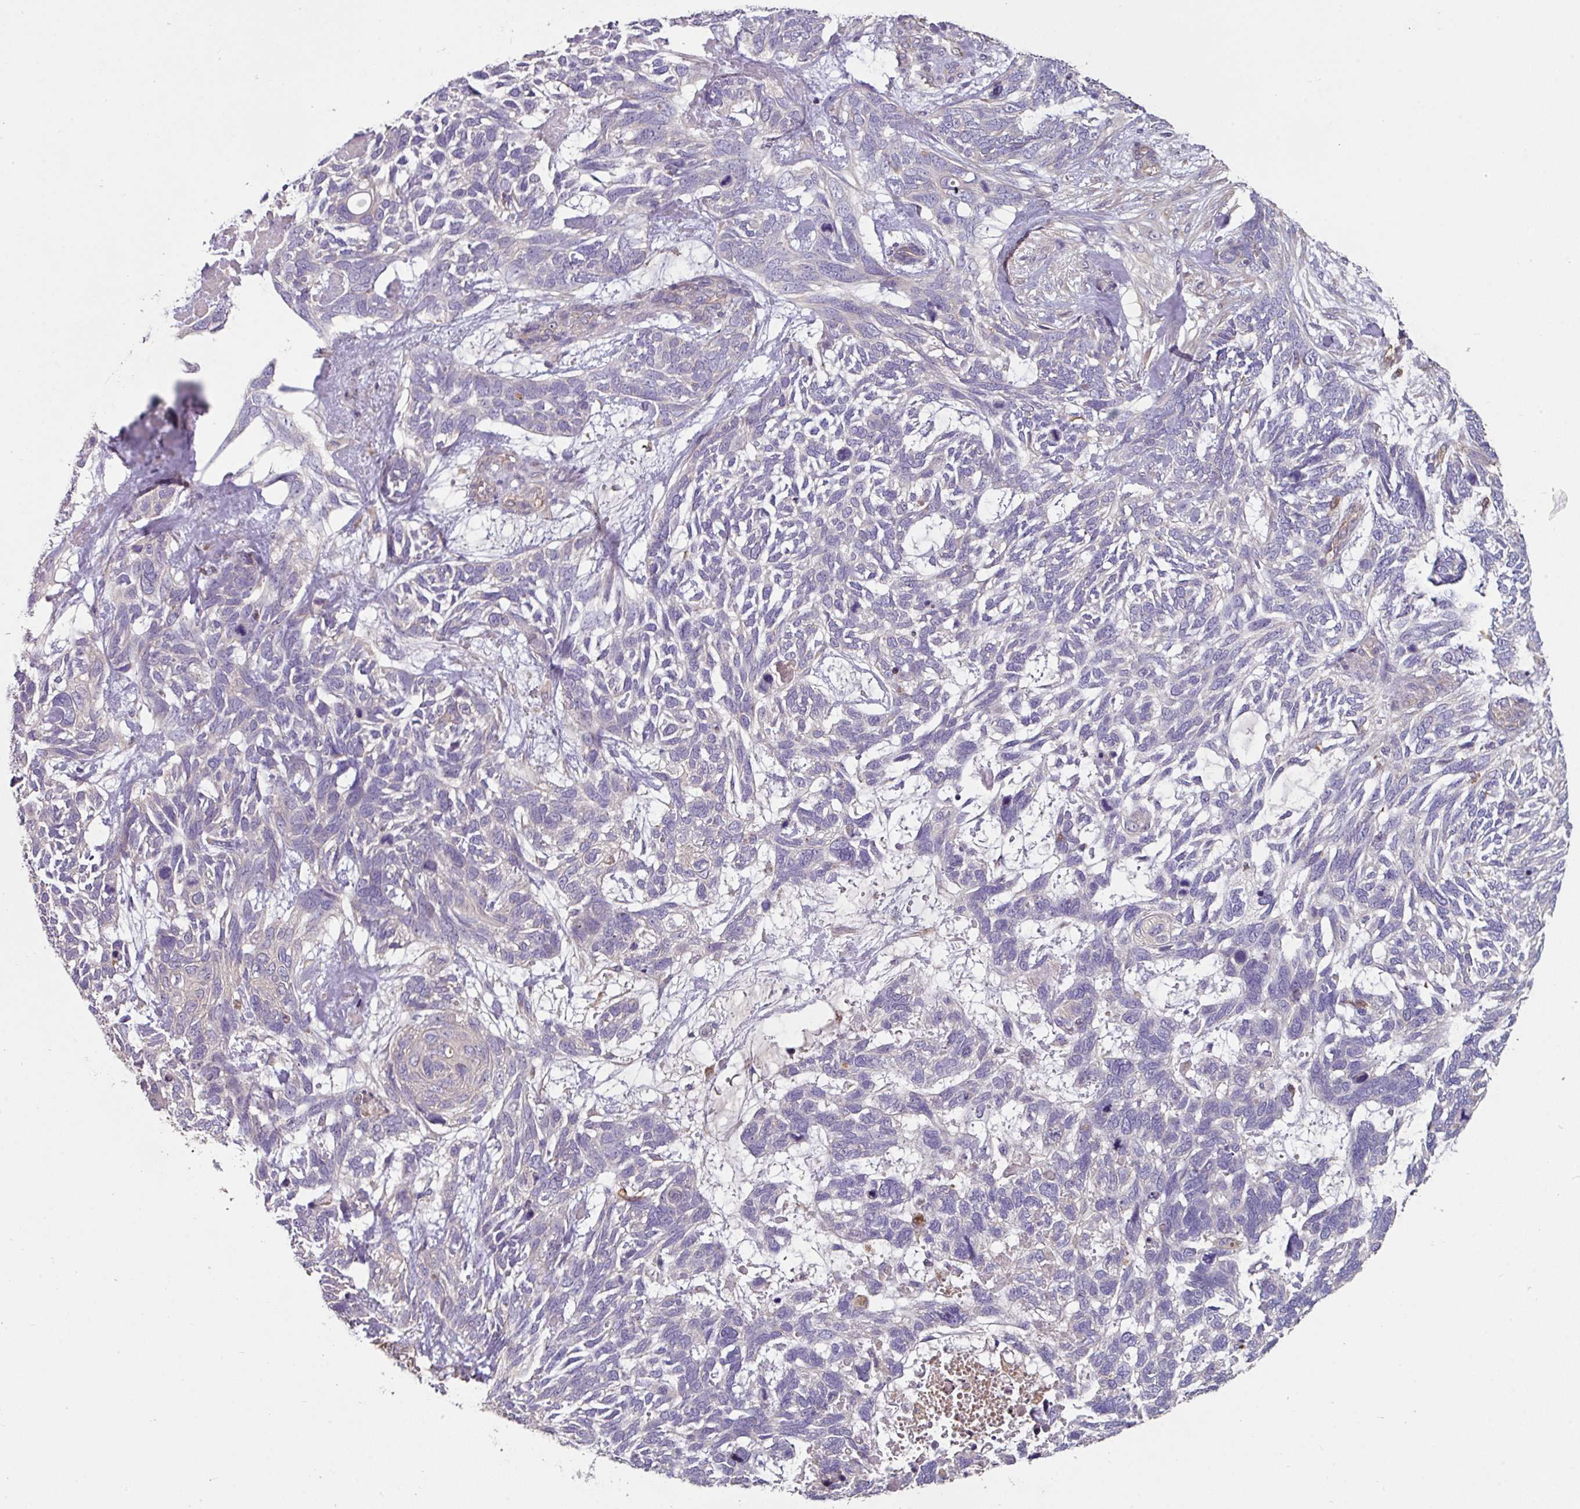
{"staining": {"intensity": "negative", "quantity": "none", "location": "none"}, "tissue": "skin cancer", "cell_type": "Tumor cells", "image_type": "cancer", "snomed": [{"axis": "morphology", "description": "Basal cell carcinoma"}, {"axis": "topography", "description": "Skin"}], "caption": "Photomicrograph shows no protein positivity in tumor cells of basal cell carcinoma (skin) tissue.", "gene": "C4orf48", "patient": {"sex": "male", "age": 88}}